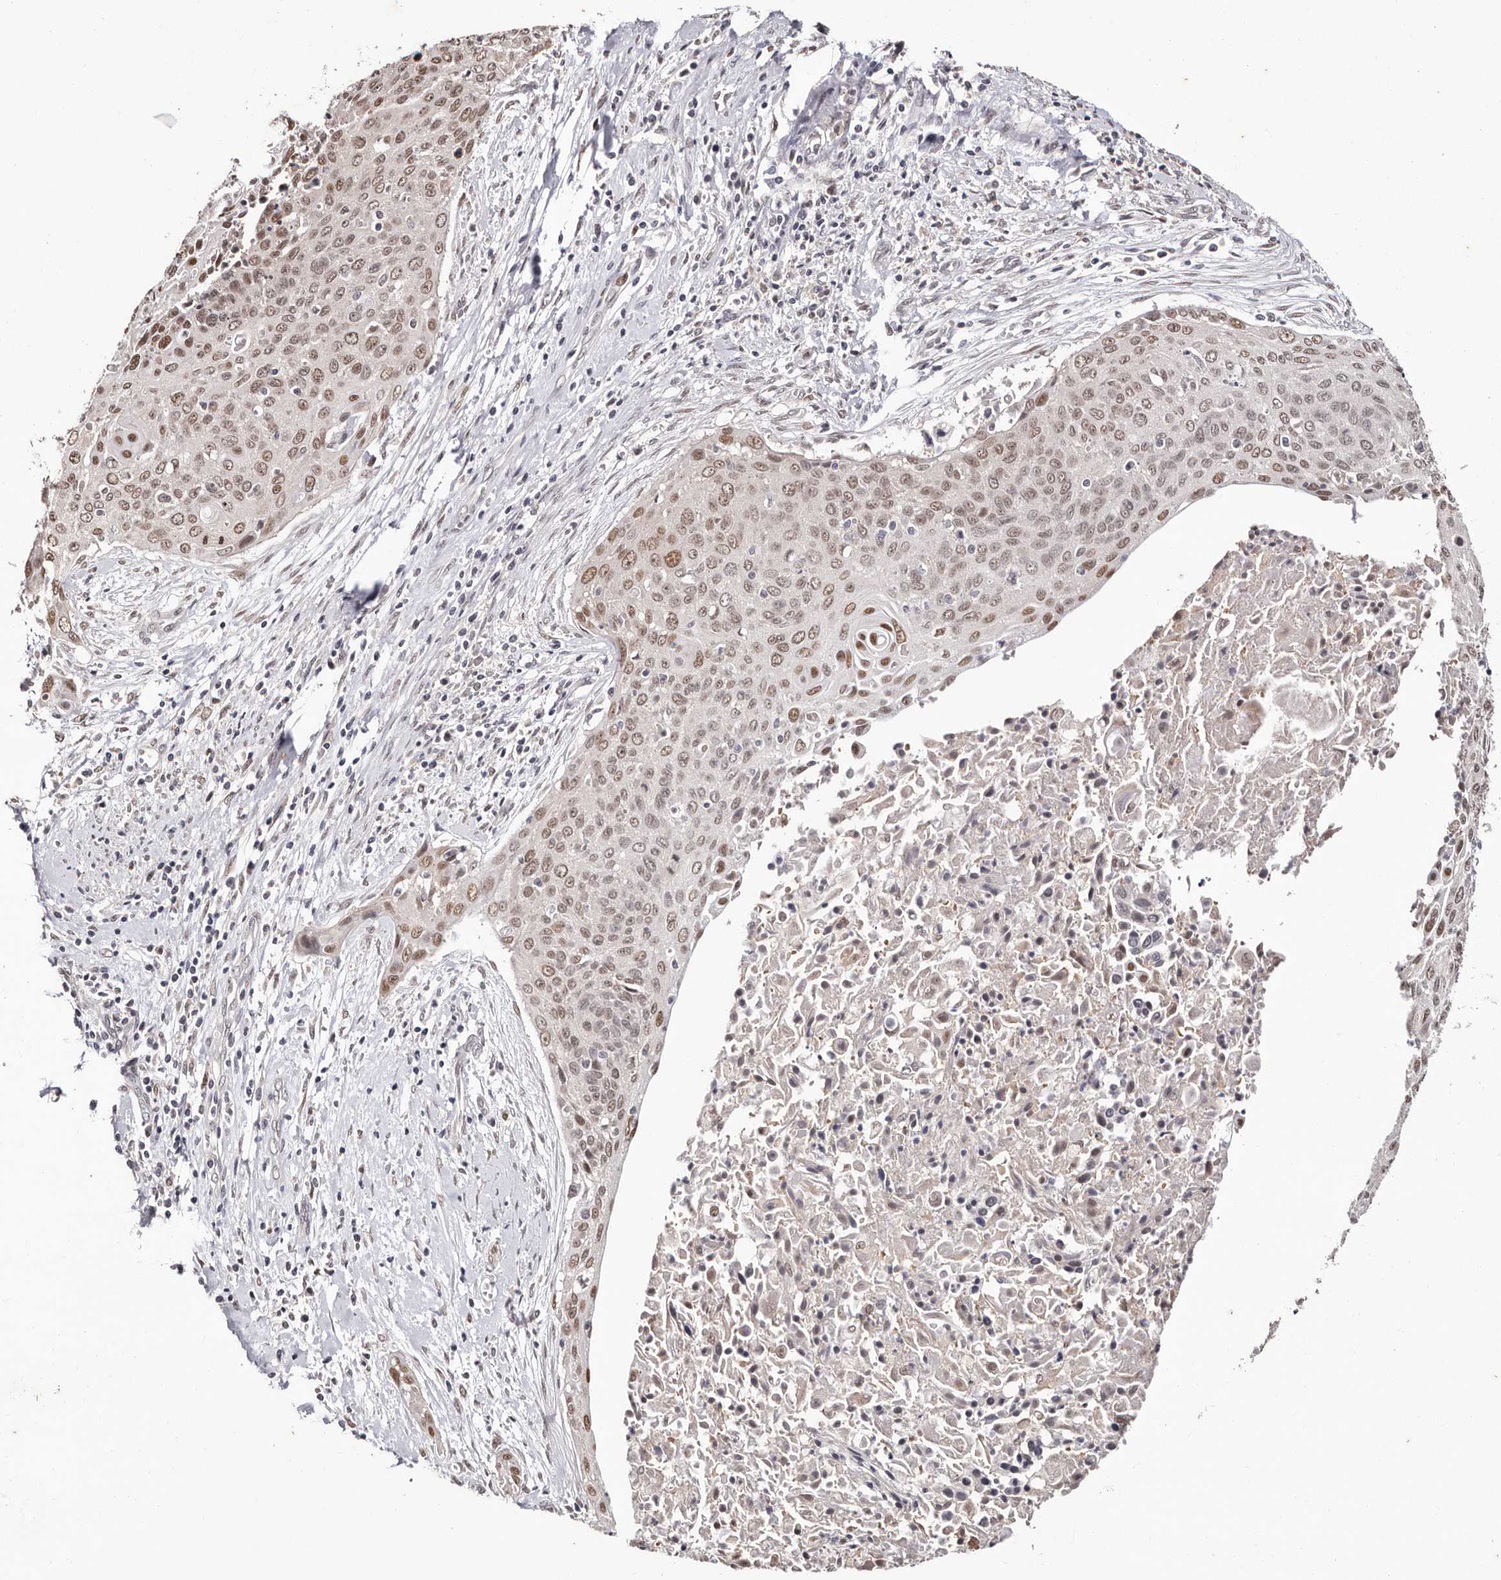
{"staining": {"intensity": "weak", "quantity": "25%-75%", "location": "nuclear"}, "tissue": "cervical cancer", "cell_type": "Tumor cells", "image_type": "cancer", "snomed": [{"axis": "morphology", "description": "Squamous cell carcinoma, NOS"}, {"axis": "topography", "description": "Cervix"}], "caption": "Tumor cells demonstrate low levels of weak nuclear expression in approximately 25%-75% of cells in cervical cancer (squamous cell carcinoma).", "gene": "TYW3", "patient": {"sex": "female", "age": 55}}